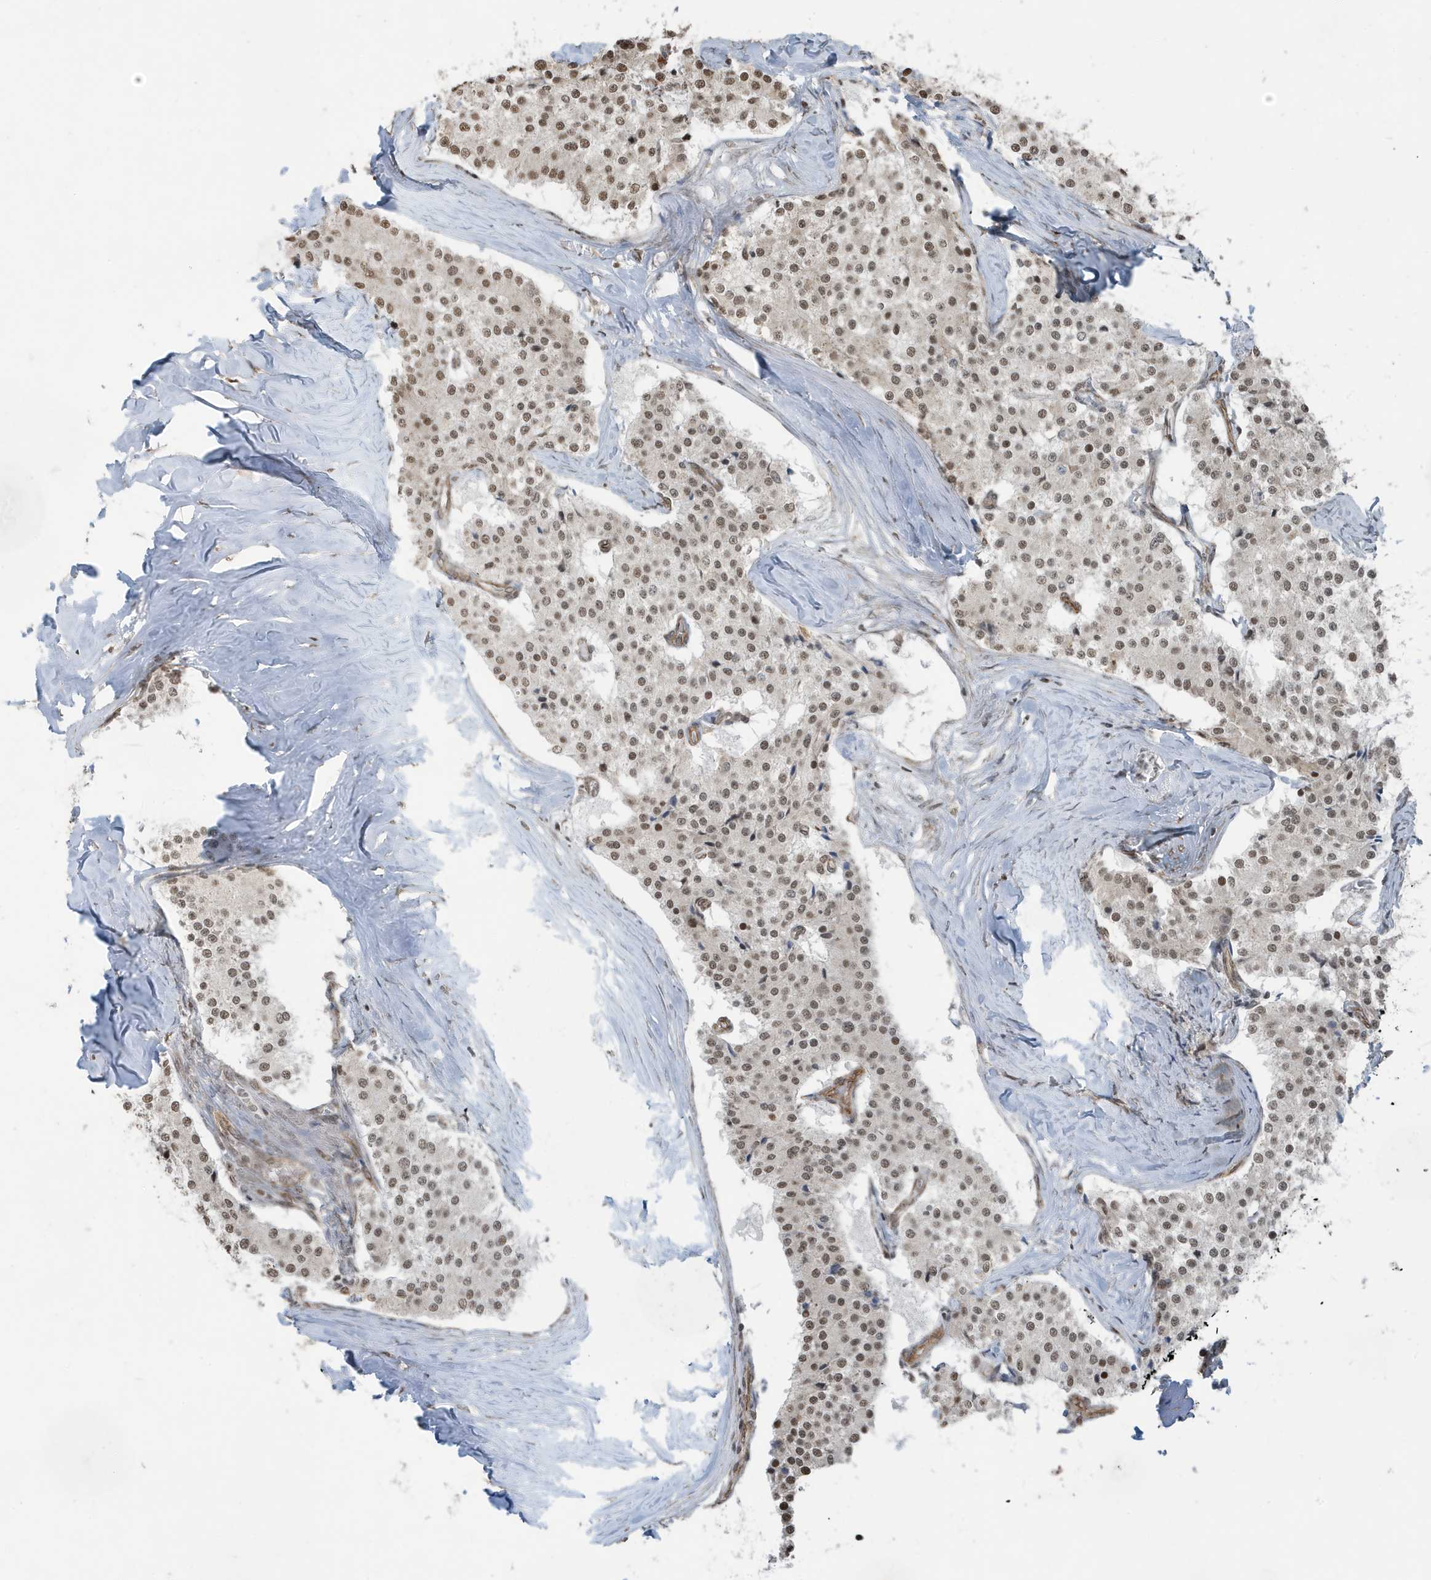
{"staining": {"intensity": "negative", "quantity": "none", "location": "none"}, "tissue": "carcinoid", "cell_type": "Tumor cells", "image_type": "cancer", "snomed": [{"axis": "morphology", "description": "Carcinoid, malignant, NOS"}, {"axis": "topography", "description": "Colon"}], "caption": "Protein analysis of carcinoid displays no significant staining in tumor cells. (DAB (3,3'-diaminobenzidine) immunohistochemistry with hematoxylin counter stain).", "gene": "CHCHD4", "patient": {"sex": "female", "age": 52}}